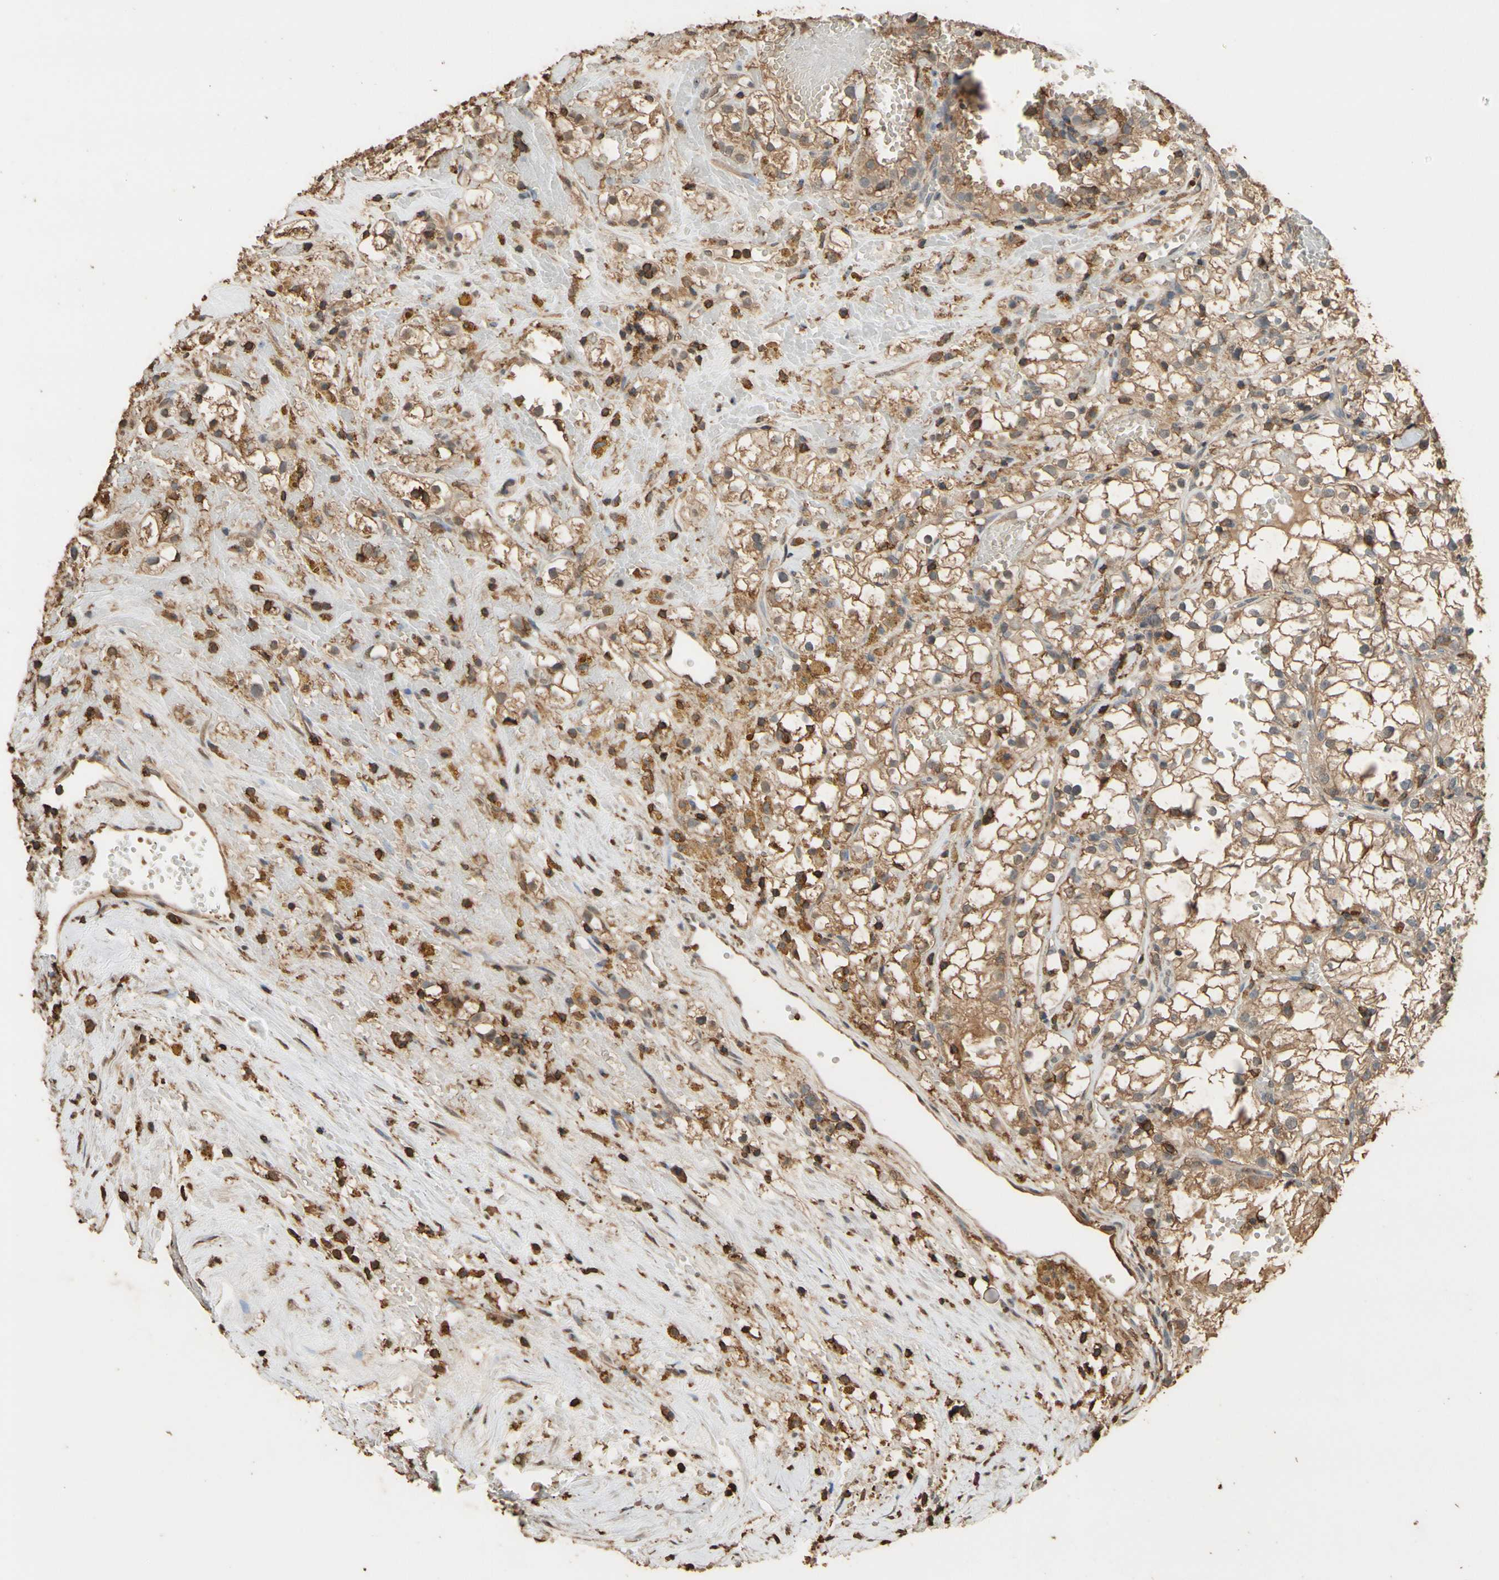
{"staining": {"intensity": "moderate", "quantity": ">75%", "location": "cytoplasmic/membranous"}, "tissue": "renal cancer", "cell_type": "Tumor cells", "image_type": "cancer", "snomed": [{"axis": "morphology", "description": "Adenocarcinoma, NOS"}, {"axis": "topography", "description": "Kidney"}], "caption": "This image displays renal cancer stained with IHC to label a protein in brown. The cytoplasmic/membranous of tumor cells show moderate positivity for the protein. Nuclei are counter-stained blue.", "gene": "TNFSF13B", "patient": {"sex": "male", "age": 56}}